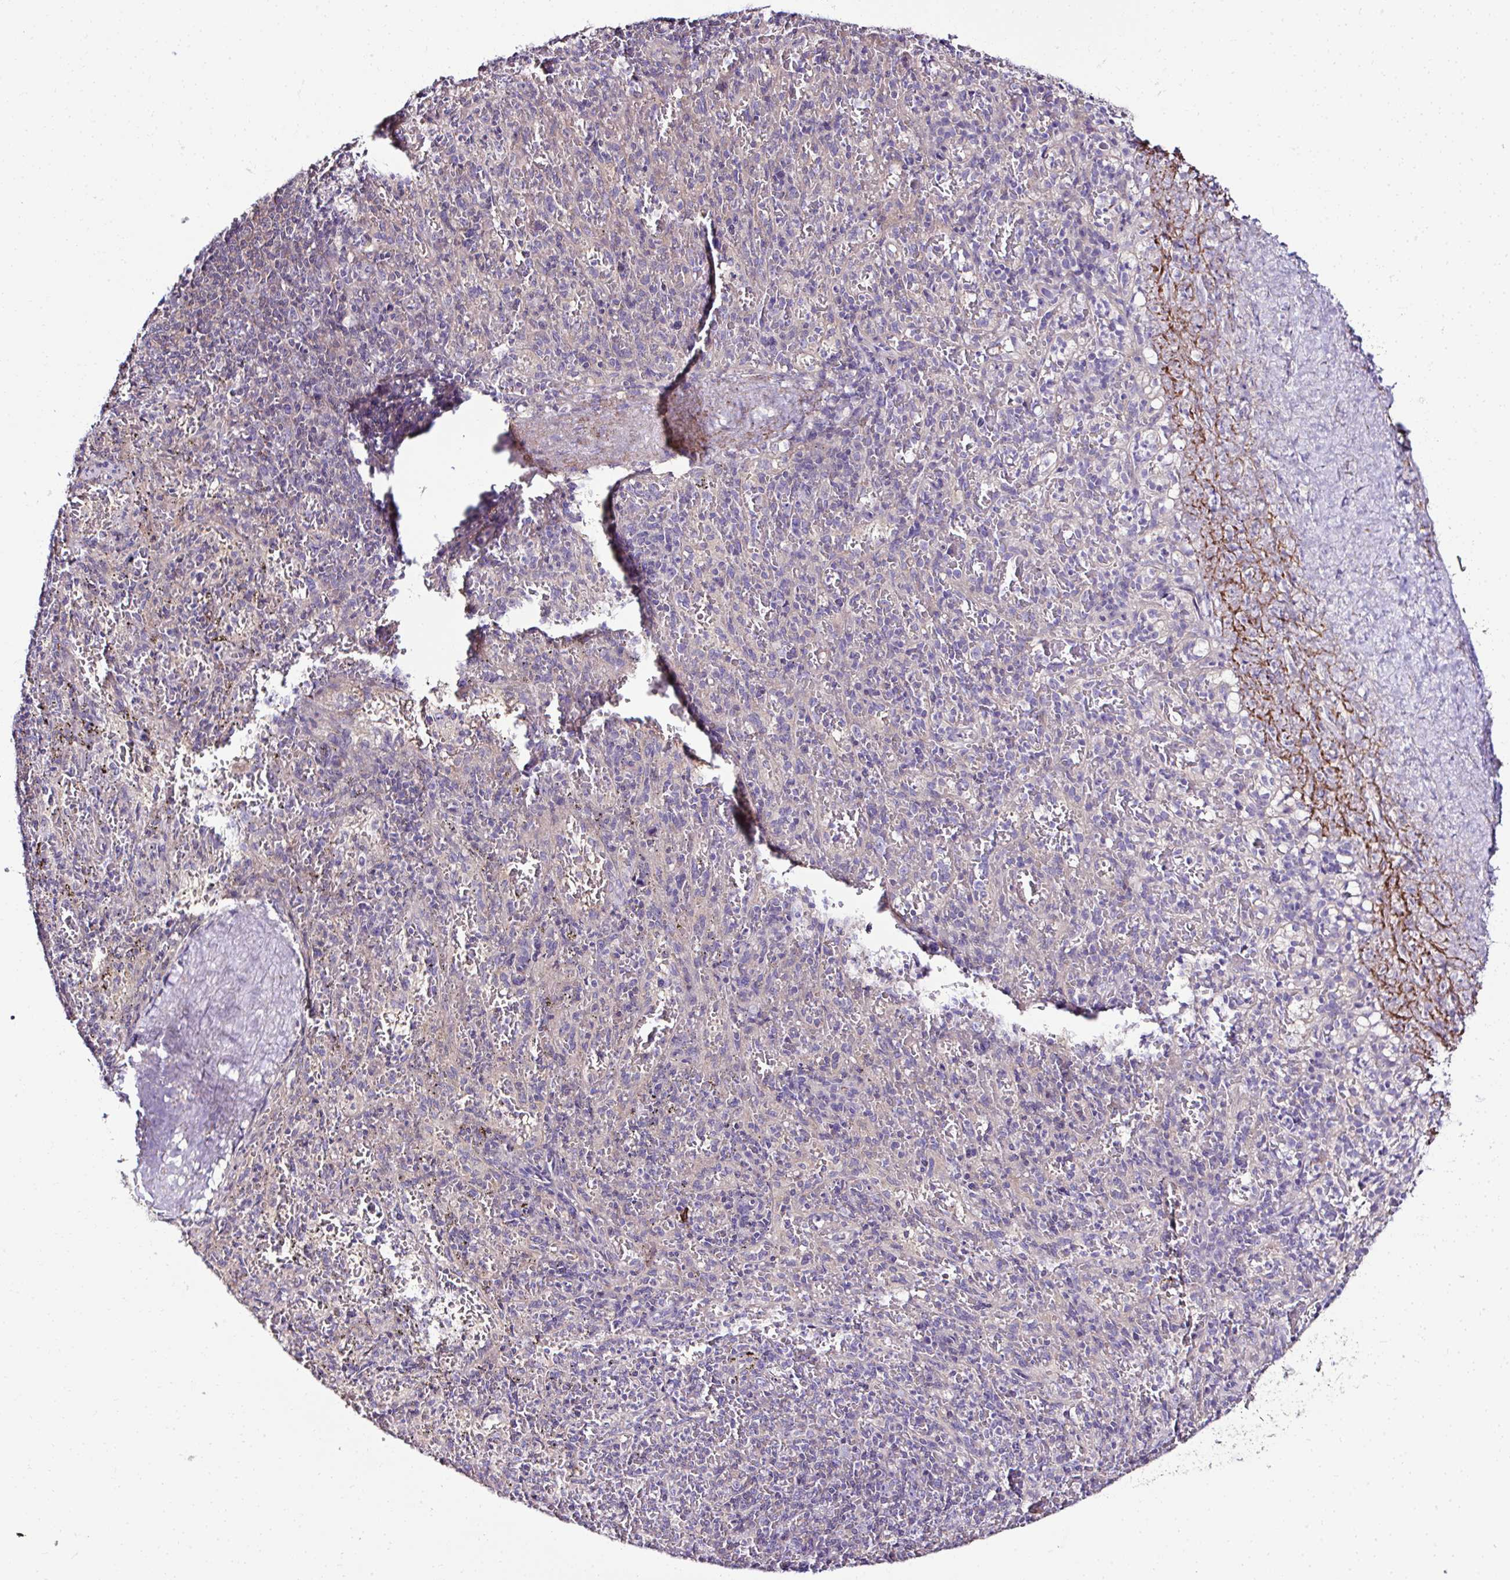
{"staining": {"intensity": "negative", "quantity": "none", "location": "none"}, "tissue": "spleen", "cell_type": "Cells in red pulp", "image_type": "normal", "snomed": [{"axis": "morphology", "description": "Normal tissue, NOS"}, {"axis": "topography", "description": "Spleen"}], "caption": "Immunohistochemistry micrograph of unremarkable spleen stained for a protein (brown), which exhibits no expression in cells in red pulp.", "gene": "CCDC85C", "patient": {"sex": "male", "age": 57}}